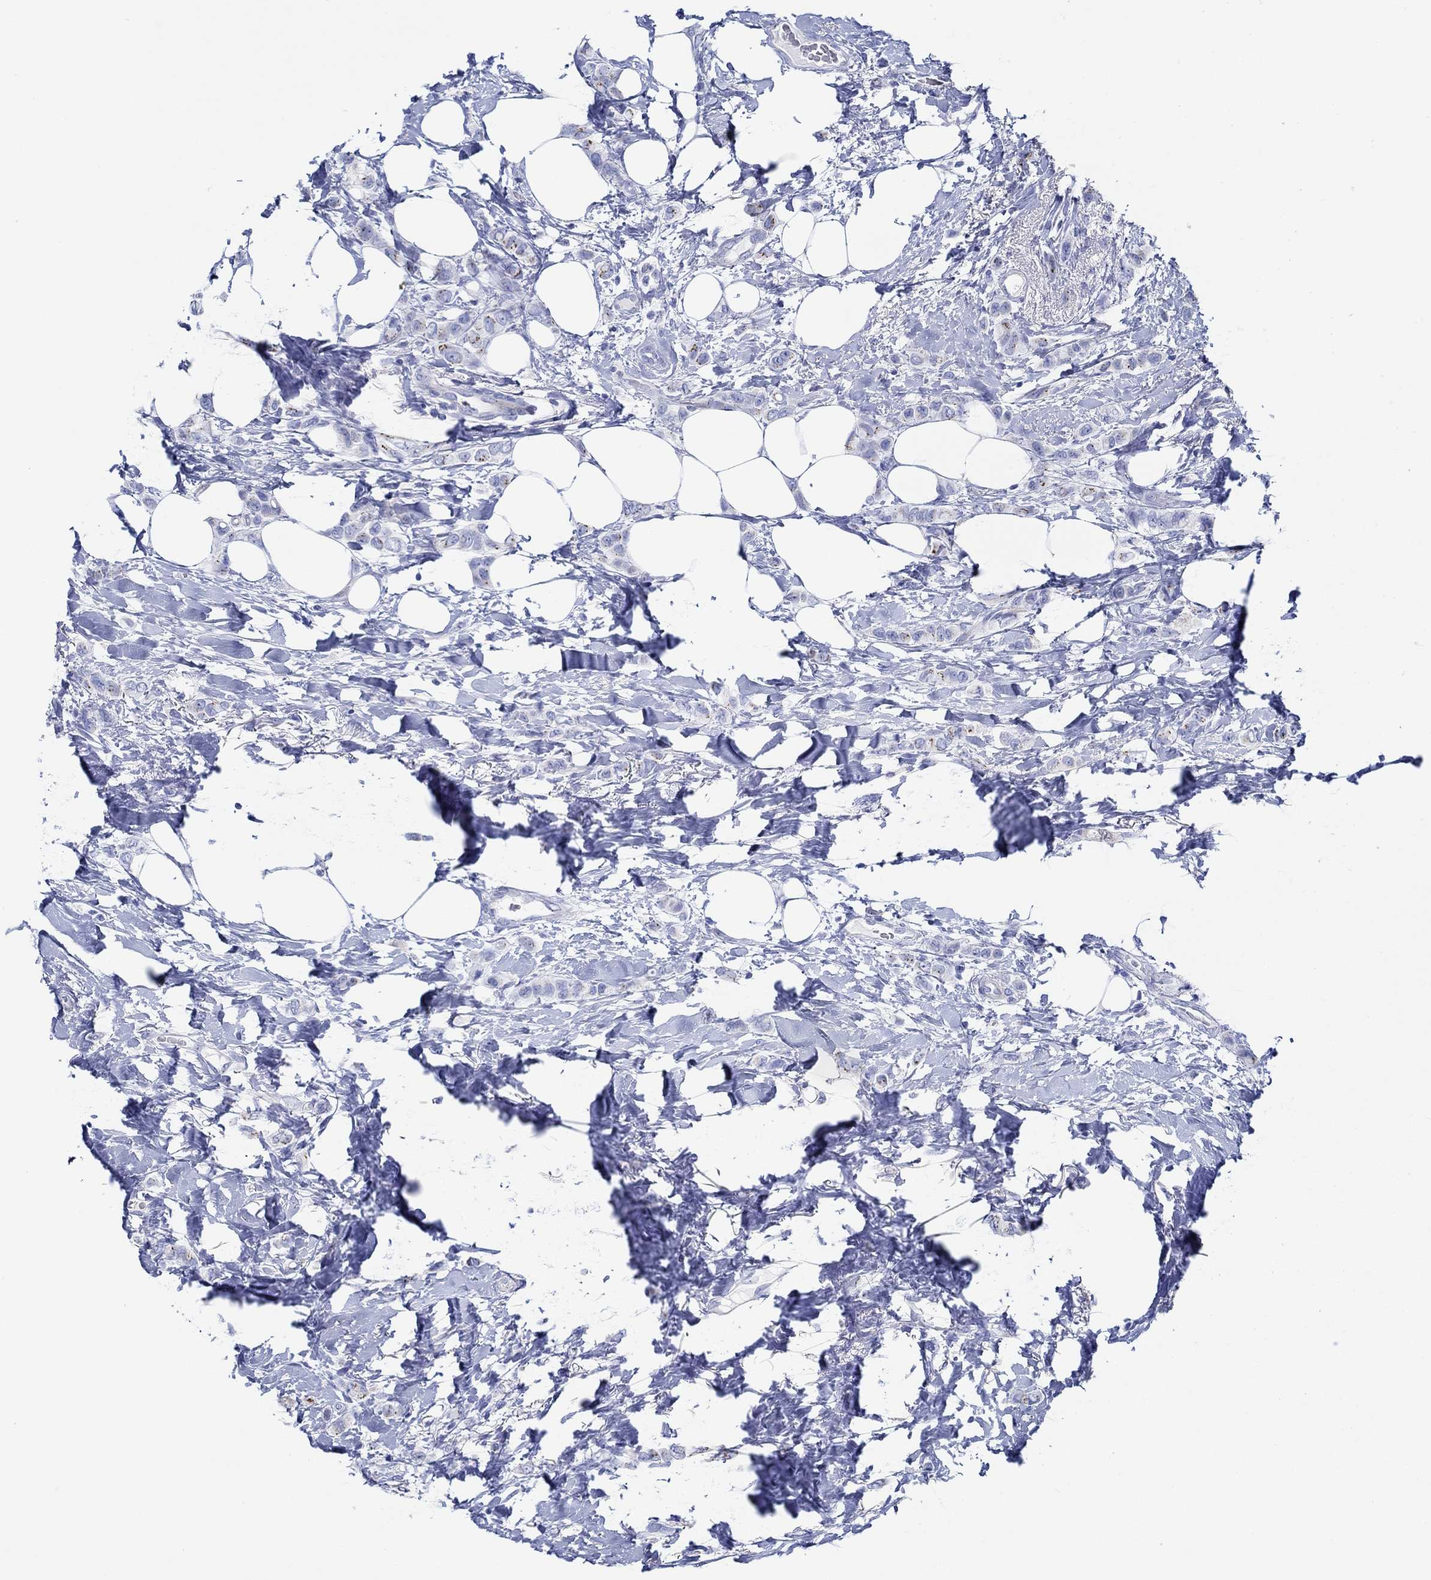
{"staining": {"intensity": "moderate", "quantity": "<25%", "location": "cytoplasmic/membranous"}, "tissue": "breast cancer", "cell_type": "Tumor cells", "image_type": "cancer", "snomed": [{"axis": "morphology", "description": "Lobular carcinoma"}, {"axis": "topography", "description": "Breast"}], "caption": "DAB (3,3'-diaminobenzidine) immunohistochemical staining of human breast cancer displays moderate cytoplasmic/membranous protein positivity in about <25% of tumor cells.", "gene": "IGFBP6", "patient": {"sex": "female", "age": 66}}